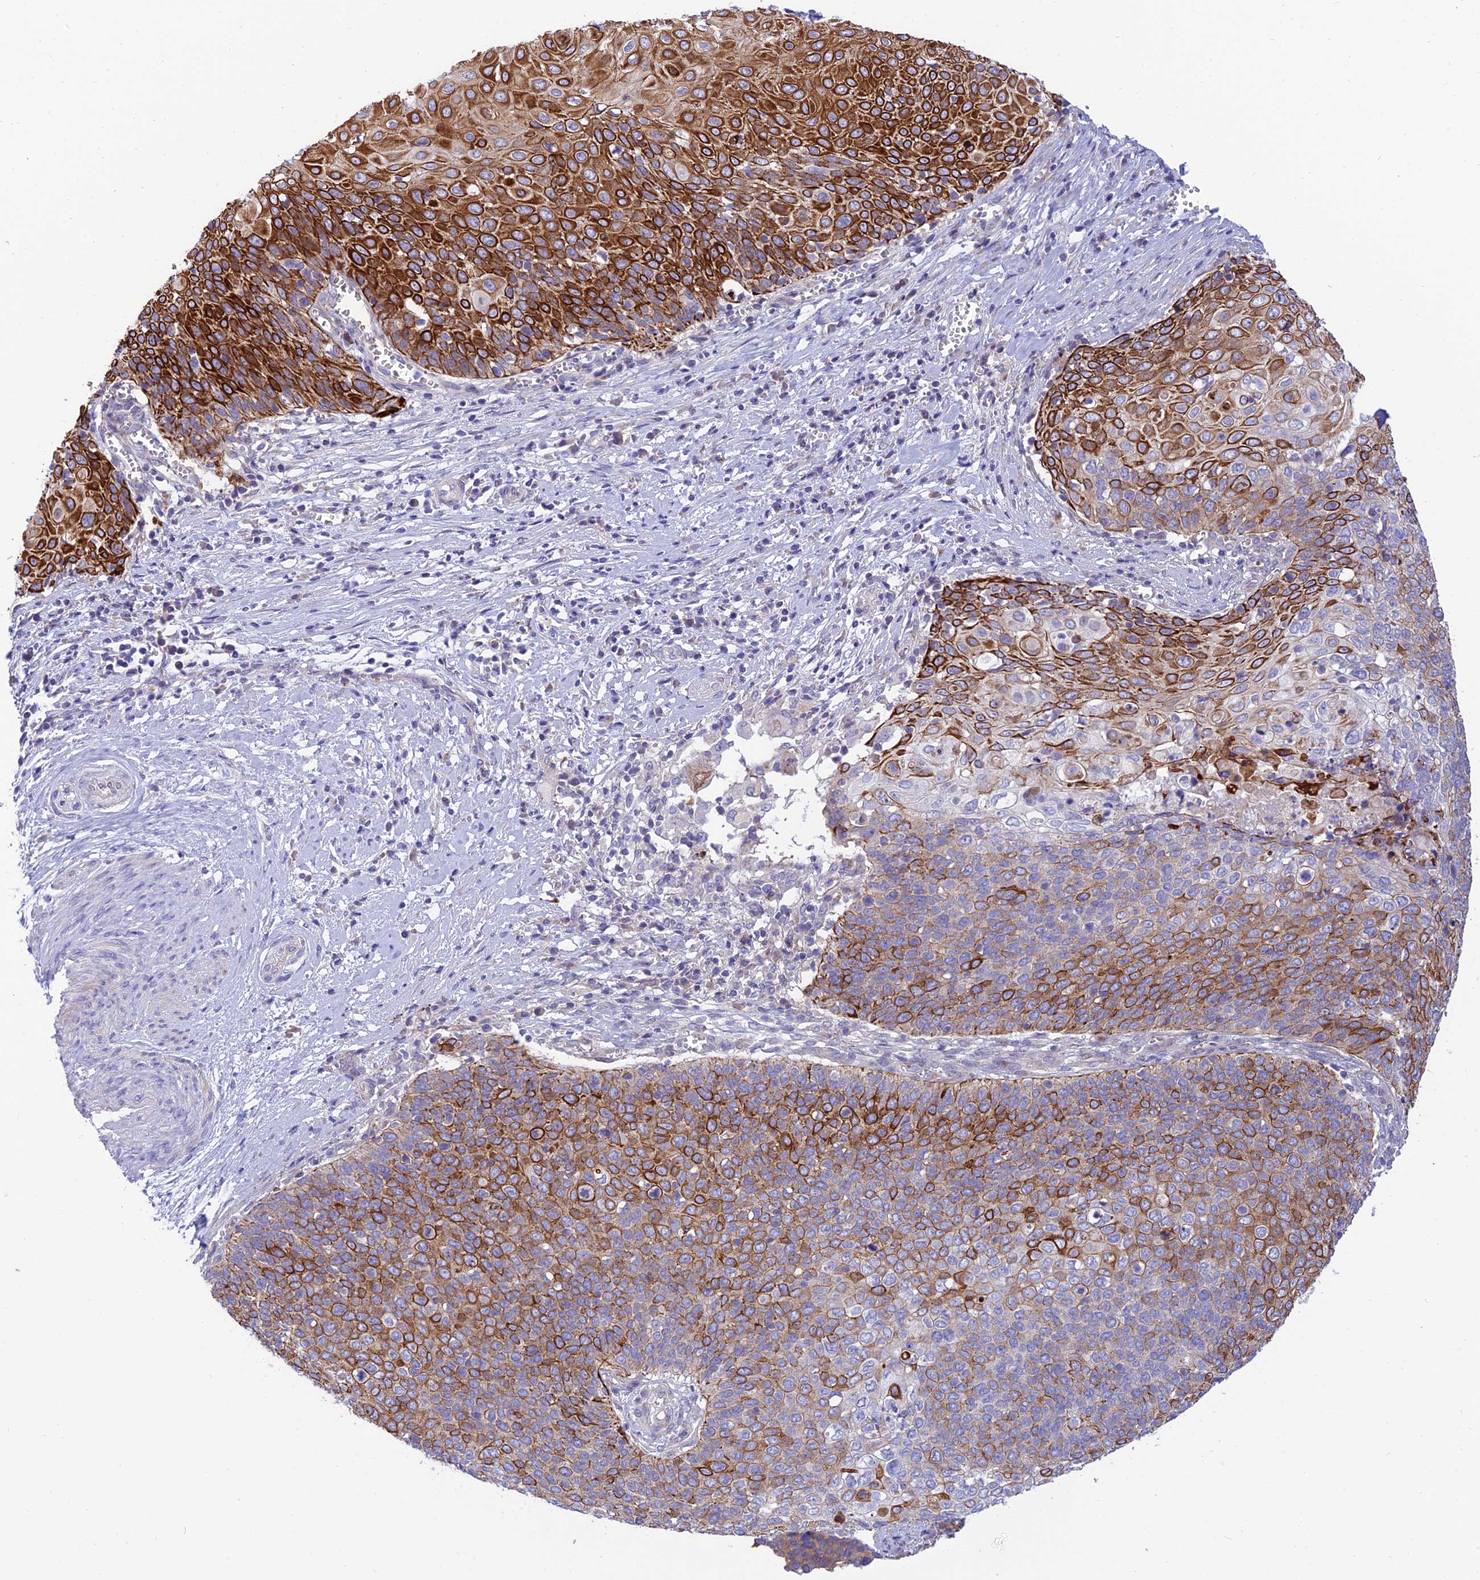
{"staining": {"intensity": "moderate", "quantity": "25%-75%", "location": "cytoplasmic/membranous"}, "tissue": "cervical cancer", "cell_type": "Tumor cells", "image_type": "cancer", "snomed": [{"axis": "morphology", "description": "Squamous cell carcinoma, NOS"}, {"axis": "topography", "description": "Cervix"}], "caption": "Tumor cells reveal medium levels of moderate cytoplasmic/membranous positivity in about 25%-75% of cells in human cervical squamous cell carcinoma.", "gene": "CCDC157", "patient": {"sex": "female", "age": 39}}